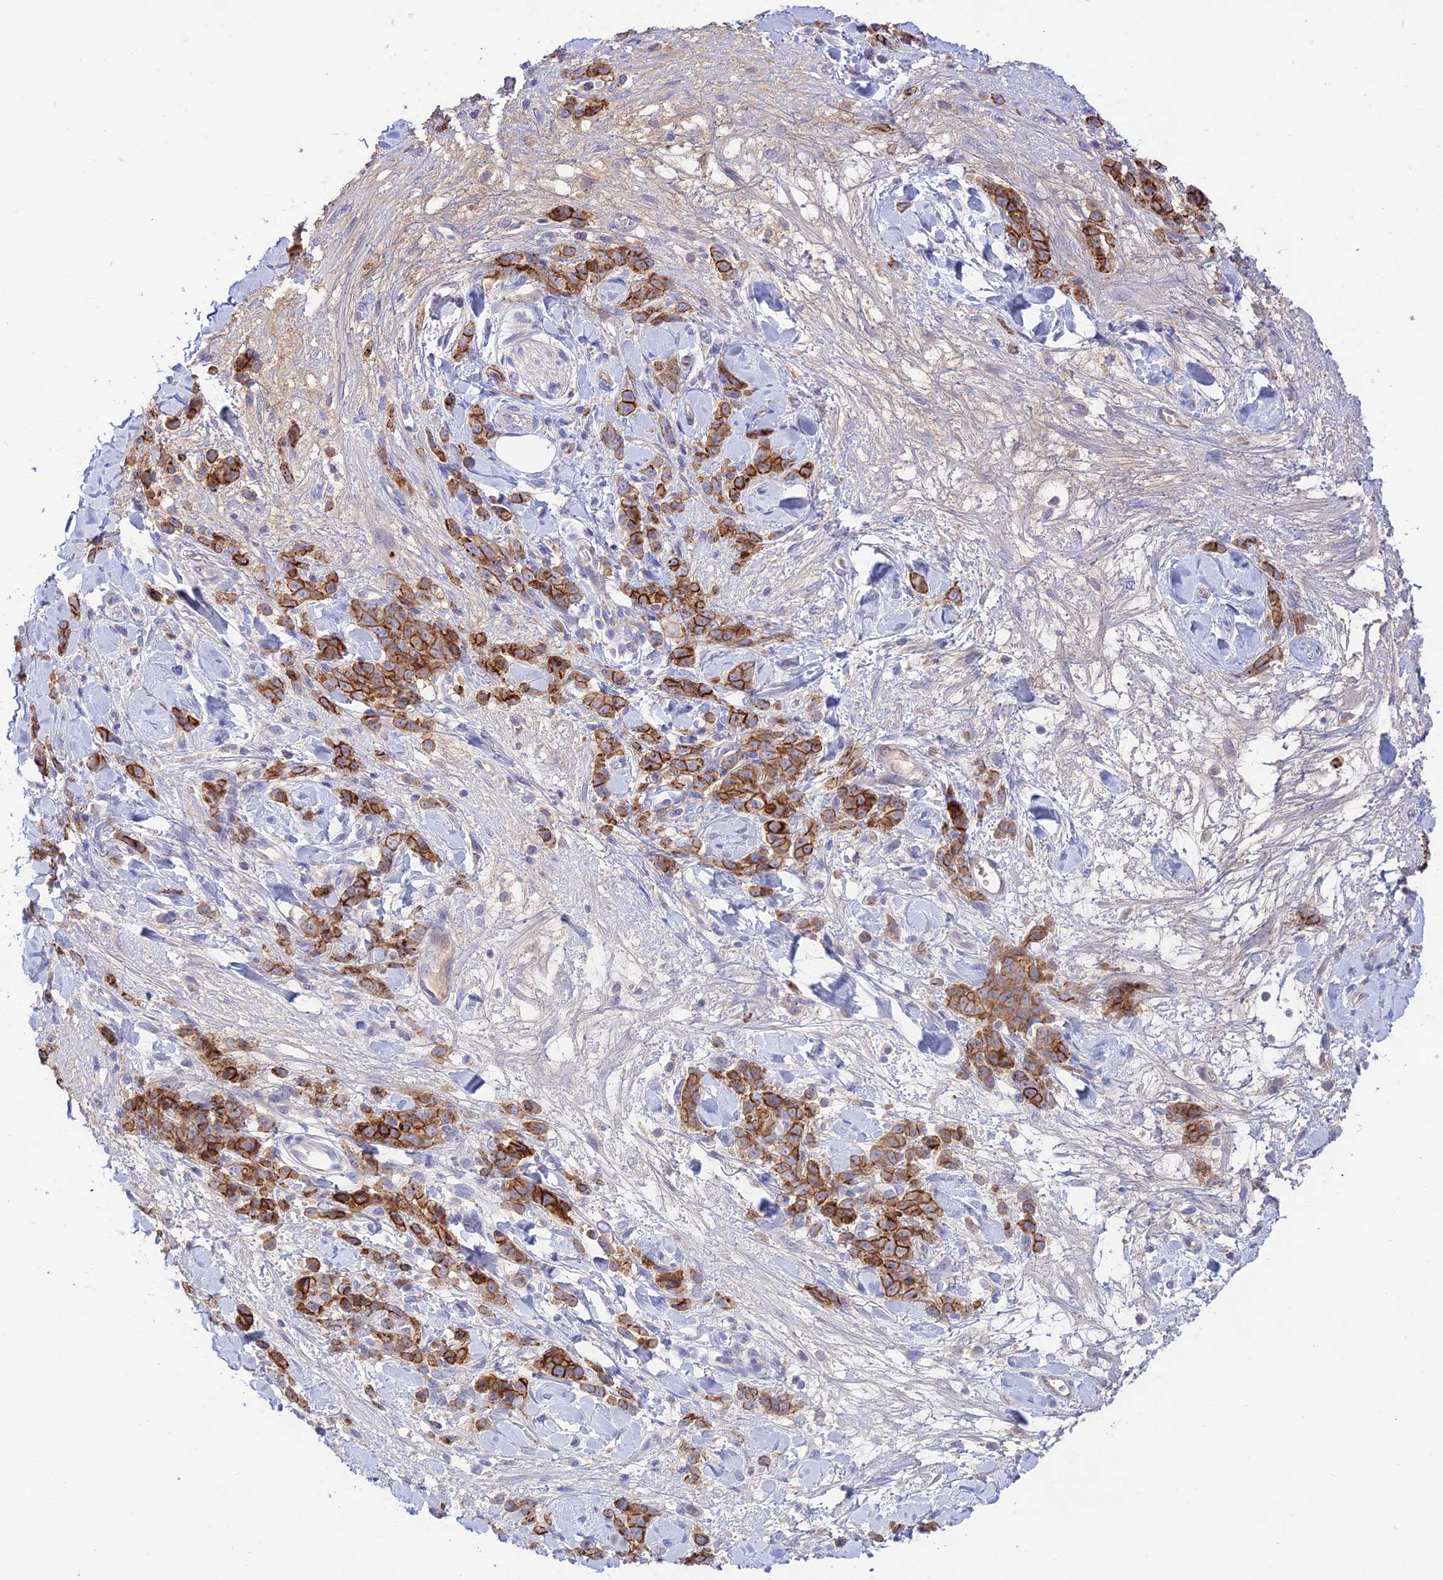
{"staining": {"intensity": "moderate", "quantity": ">75%", "location": "cytoplasmic/membranous"}, "tissue": "stomach cancer", "cell_type": "Tumor cells", "image_type": "cancer", "snomed": [{"axis": "morphology", "description": "Normal tissue, NOS"}, {"axis": "morphology", "description": "Adenocarcinoma, NOS"}, {"axis": "topography", "description": "Stomach"}], "caption": "Brown immunohistochemical staining in adenocarcinoma (stomach) shows moderate cytoplasmic/membranous staining in about >75% of tumor cells.", "gene": "NLRP9", "patient": {"sex": "male", "age": 82}}